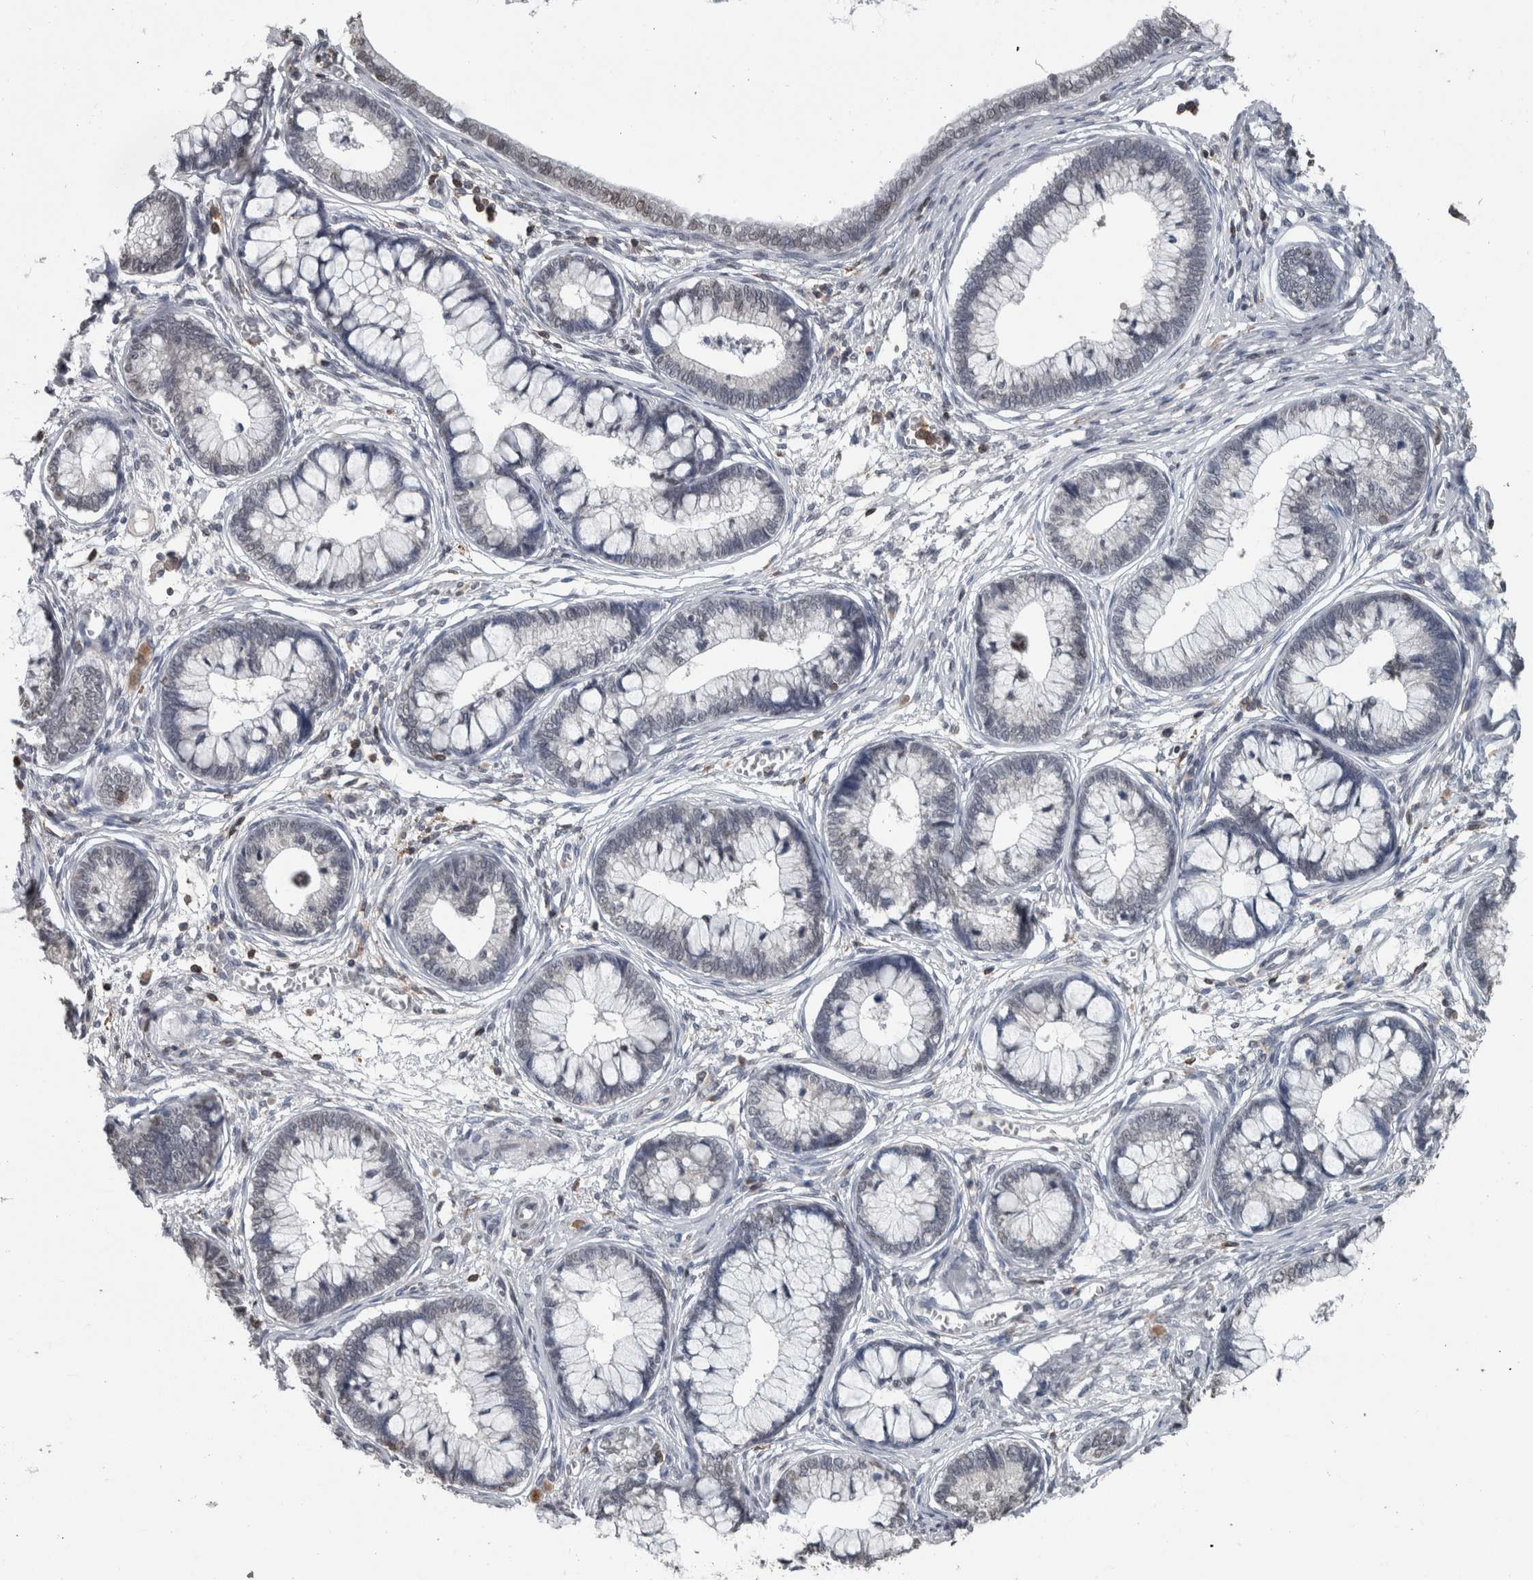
{"staining": {"intensity": "negative", "quantity": "none", "location": "none"}, "tissue": "cervical cancer", "cell_type": "Tumor cells", "image_type": "cancer", "snomed": [{"axis": "morphology", "description": "Adenocarcinoma, NOS"}, {"axis": "topography", "description": "Cervix"}], "caption": "This is an IHC histopathology image of cervical adenocarcinoma. There is no expression in tumor cells.", "gene": "MAFF", "patient": {"sex": "female", "age": 44}}